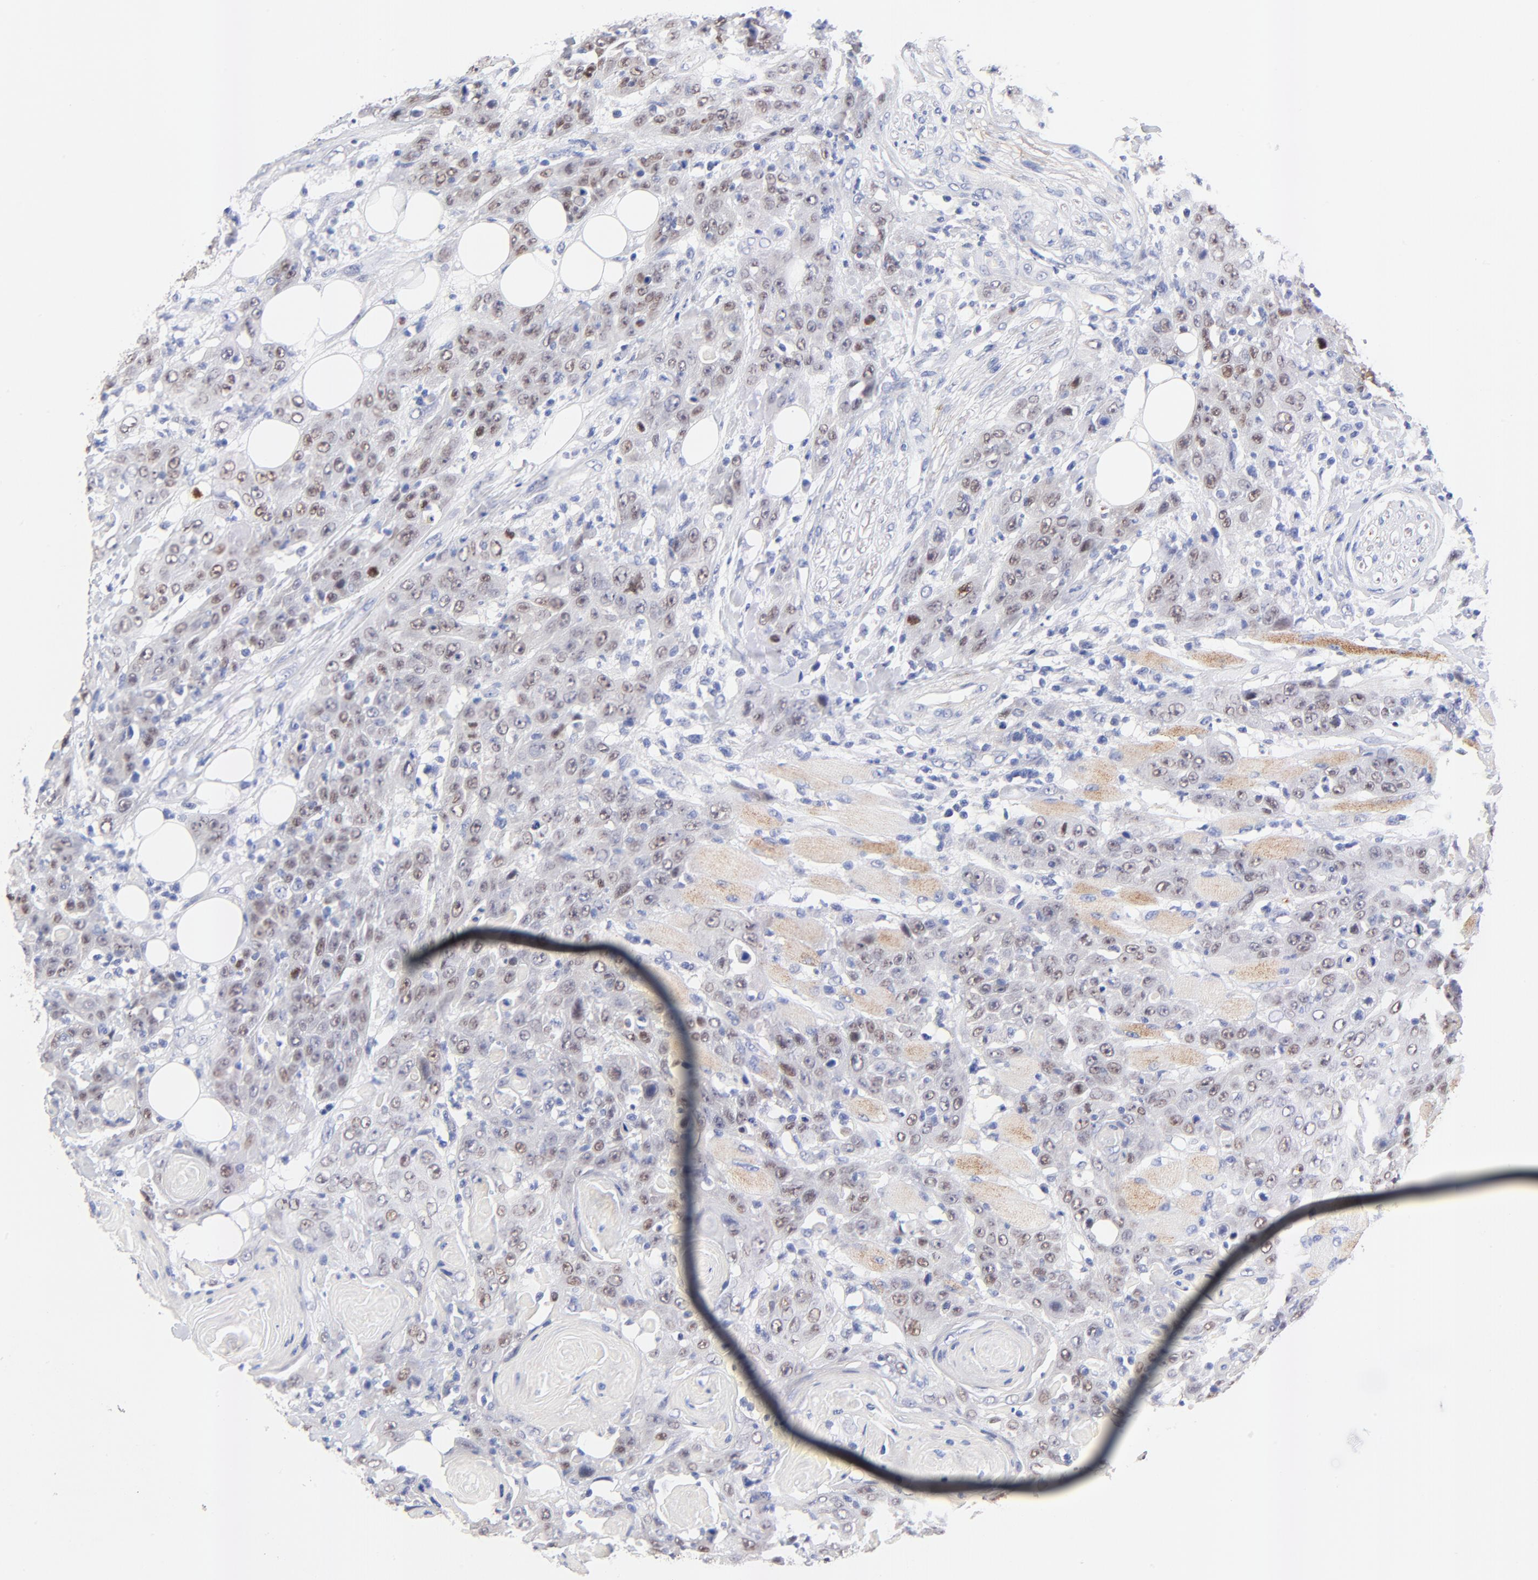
{"staining": {"intensity": "weak", "quantity": ">75%", "location": "nuclear"}, "tissue": "head and neck cancer", "cell_type": "Tumor cells", "image_type": "cancer", "snomed": [{"axis": "morphology", "description": "Squamous cell carcinoma, NOS"}, {"axis": "topography", "description": "Head-Neck"}], "caption": "A histopathology image showing weak nuclear expression in about >75% of tumor cells in head and neck squamous cell carcinoma, as visualized by brown immunohistochemical staining.", "gene": "FAM117B", "patient": {"sex": "female", "age": 84}}